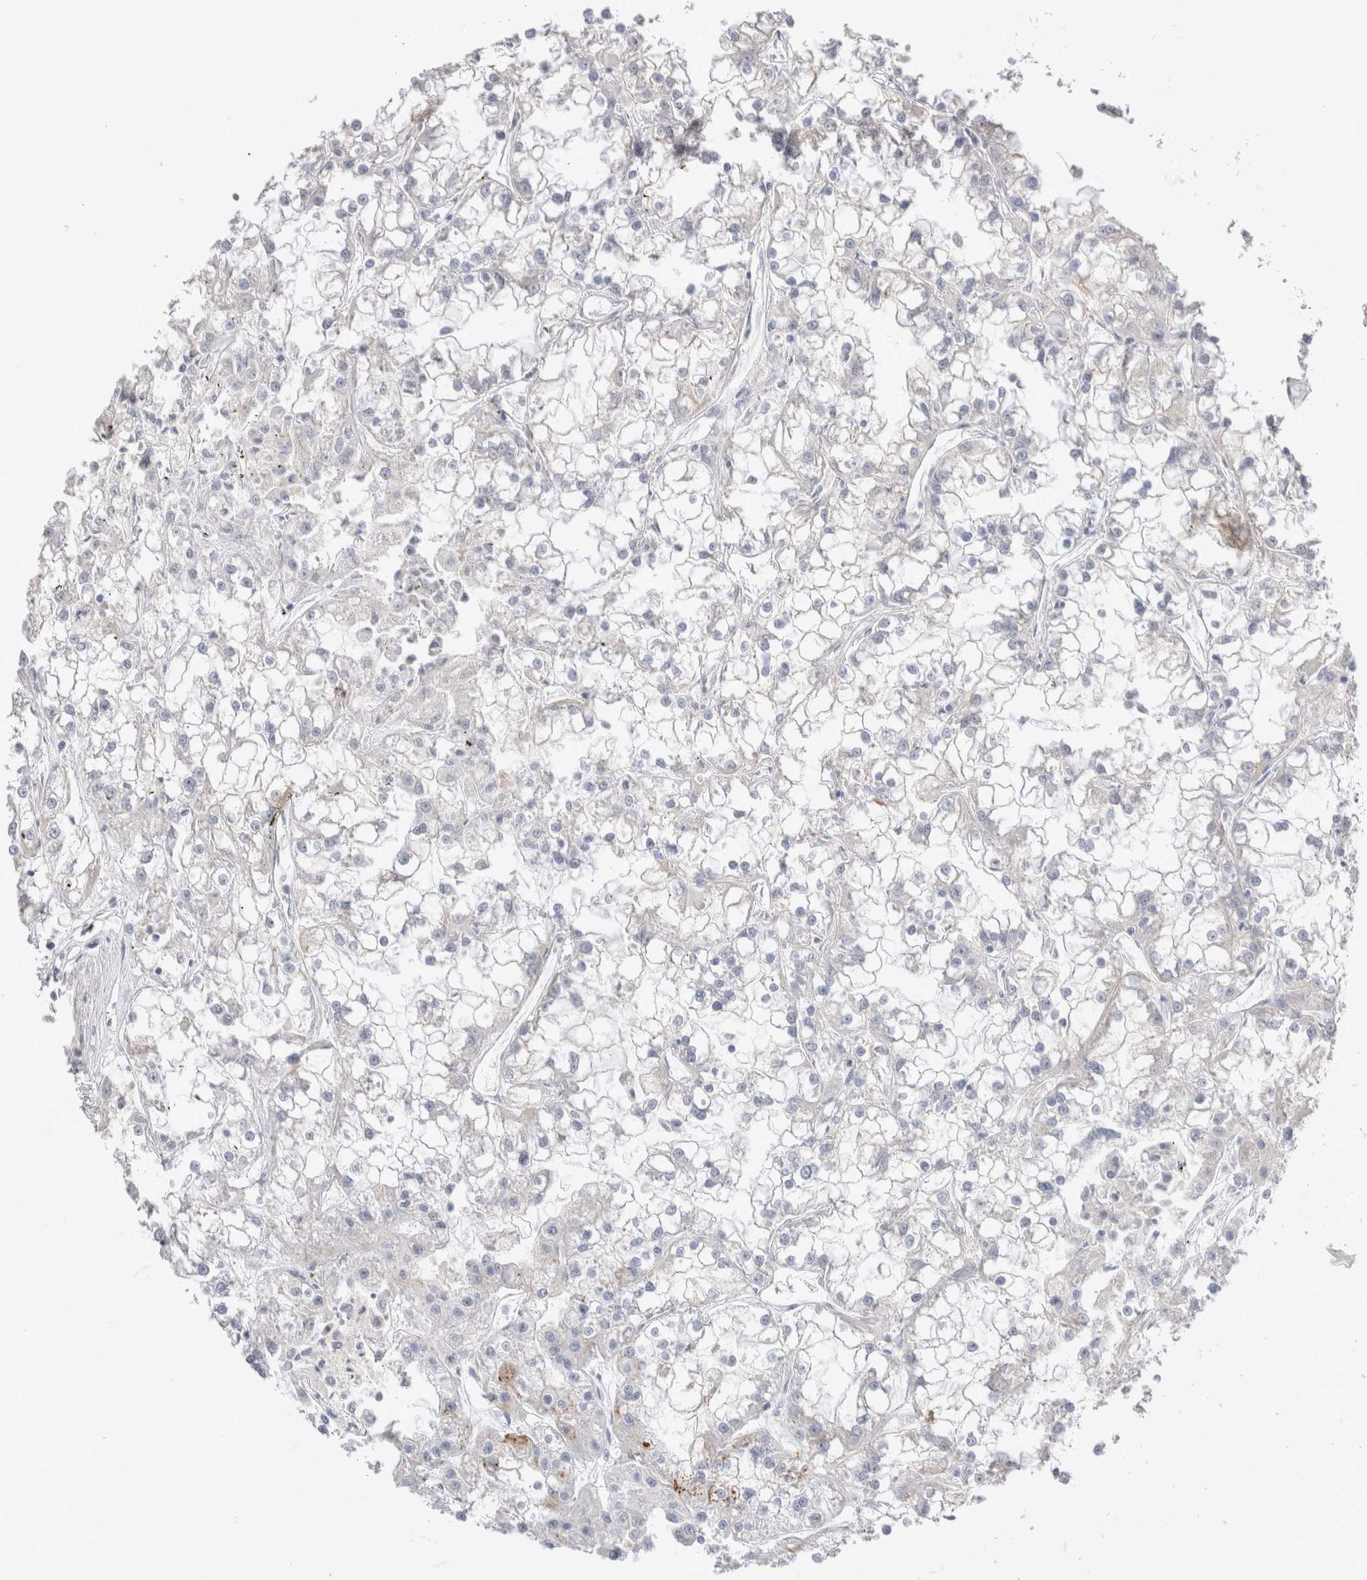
{"staining": {"intensity": "negative", "quantity": "none", "location": "none"}, "tissue": "renal cancer", "cell_type": "Tumor cells", "image_type": "cancer", "snomed": [{"axis": "morphology", "description": "Adenocarcinoma, NOS"}, {"axis": "topography", "description": "Kidney"}], "caption": "An immunohistochemistry (IHC) histopathology image of renal cancer is shown. There is no staining in tumor cells of renal cancer.", "gene": "HPGDS", "patient": {"sex": "female", "age": 52}}